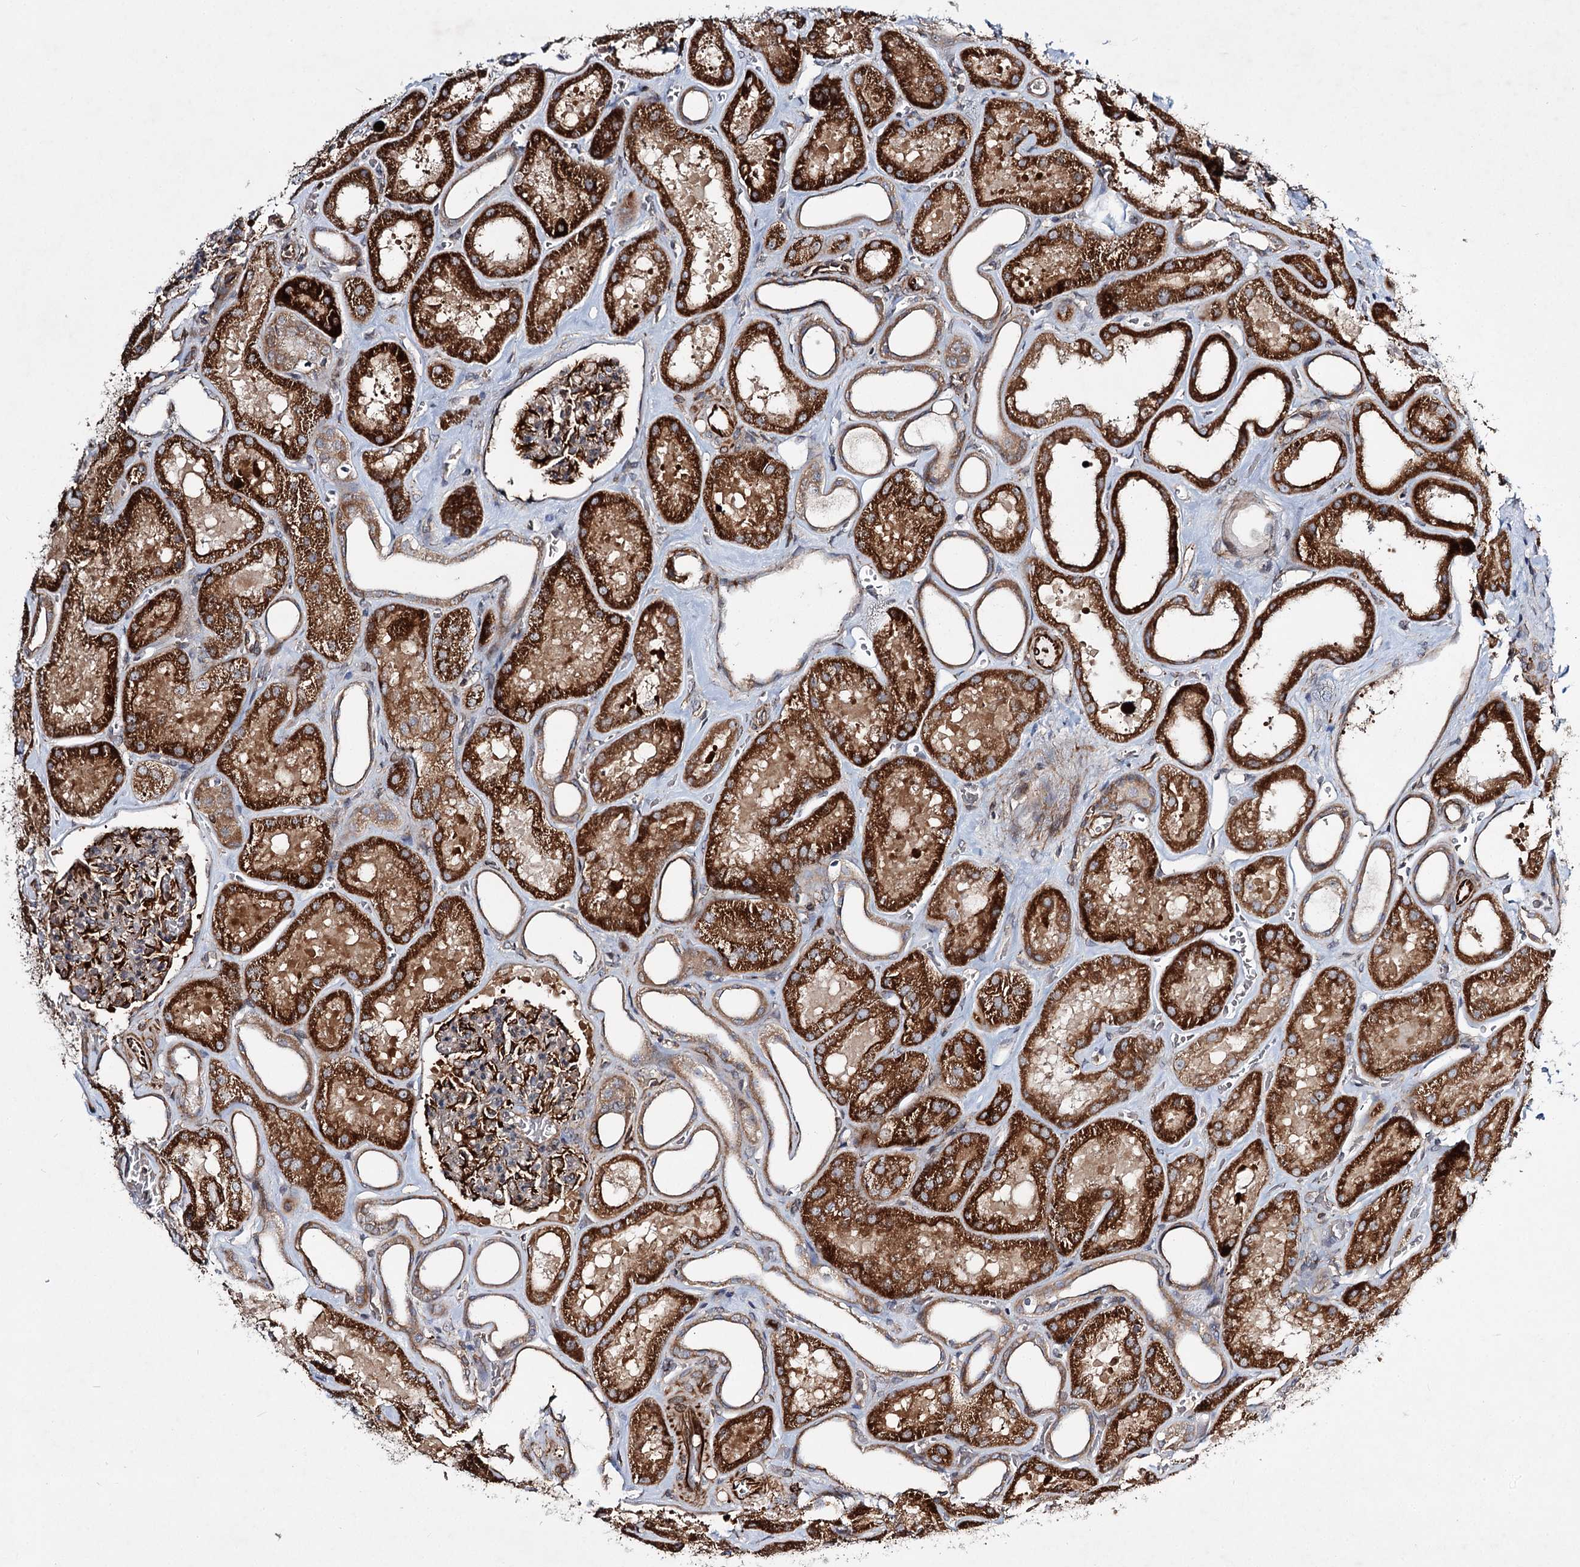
{"staining": {"intensity": "strong", "quantity": "25%-75%", "location": "cytoplasmic/membranous"}, "tissue": "kidney", "cell_type": "Cells in glomeruli", "image_type": "normal", "snomed": [{"axis": "morphology", "description": "Normal tissue, NOS"}, {"axis": "morphology", "description": "Adenocarcinoma, NOS"}, {"axis": "topography", "description": "Kidney"}], "caption": "IHC photomicrograph of benign human kidney stained for a protein (brown), which demonstrates high levels of strong cytoplasmic/membranous staining in about 25%-75% of cells in glomeruli.", "gene": "DPEP2", "patient": {"sex": "female", "age": 68}}